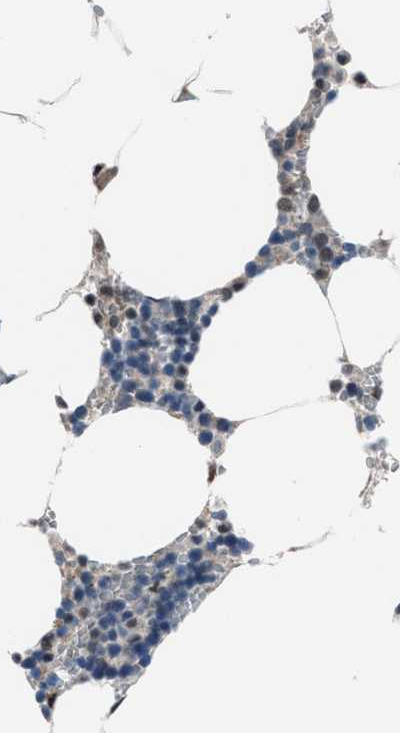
{"staining": {"intensity": "weak", "quantity": "<25%", "location": "nuclear"}, "tissue": "bone marrow", "cell_type": "Hematopoietic cells", "image_type": "normal", "snomed": [{"axis": "morphology", "description": "Normal tissue, NOS"}, {"axis": "topography", "description": "Bone marrow"}], "caption": "Immunohistochemical staining of unremarkable bone marrow exhibits no significant positivity in hematopoietic cells.", "gene": "ZNF276", "patient": {"sex": "male", "age": 70}}